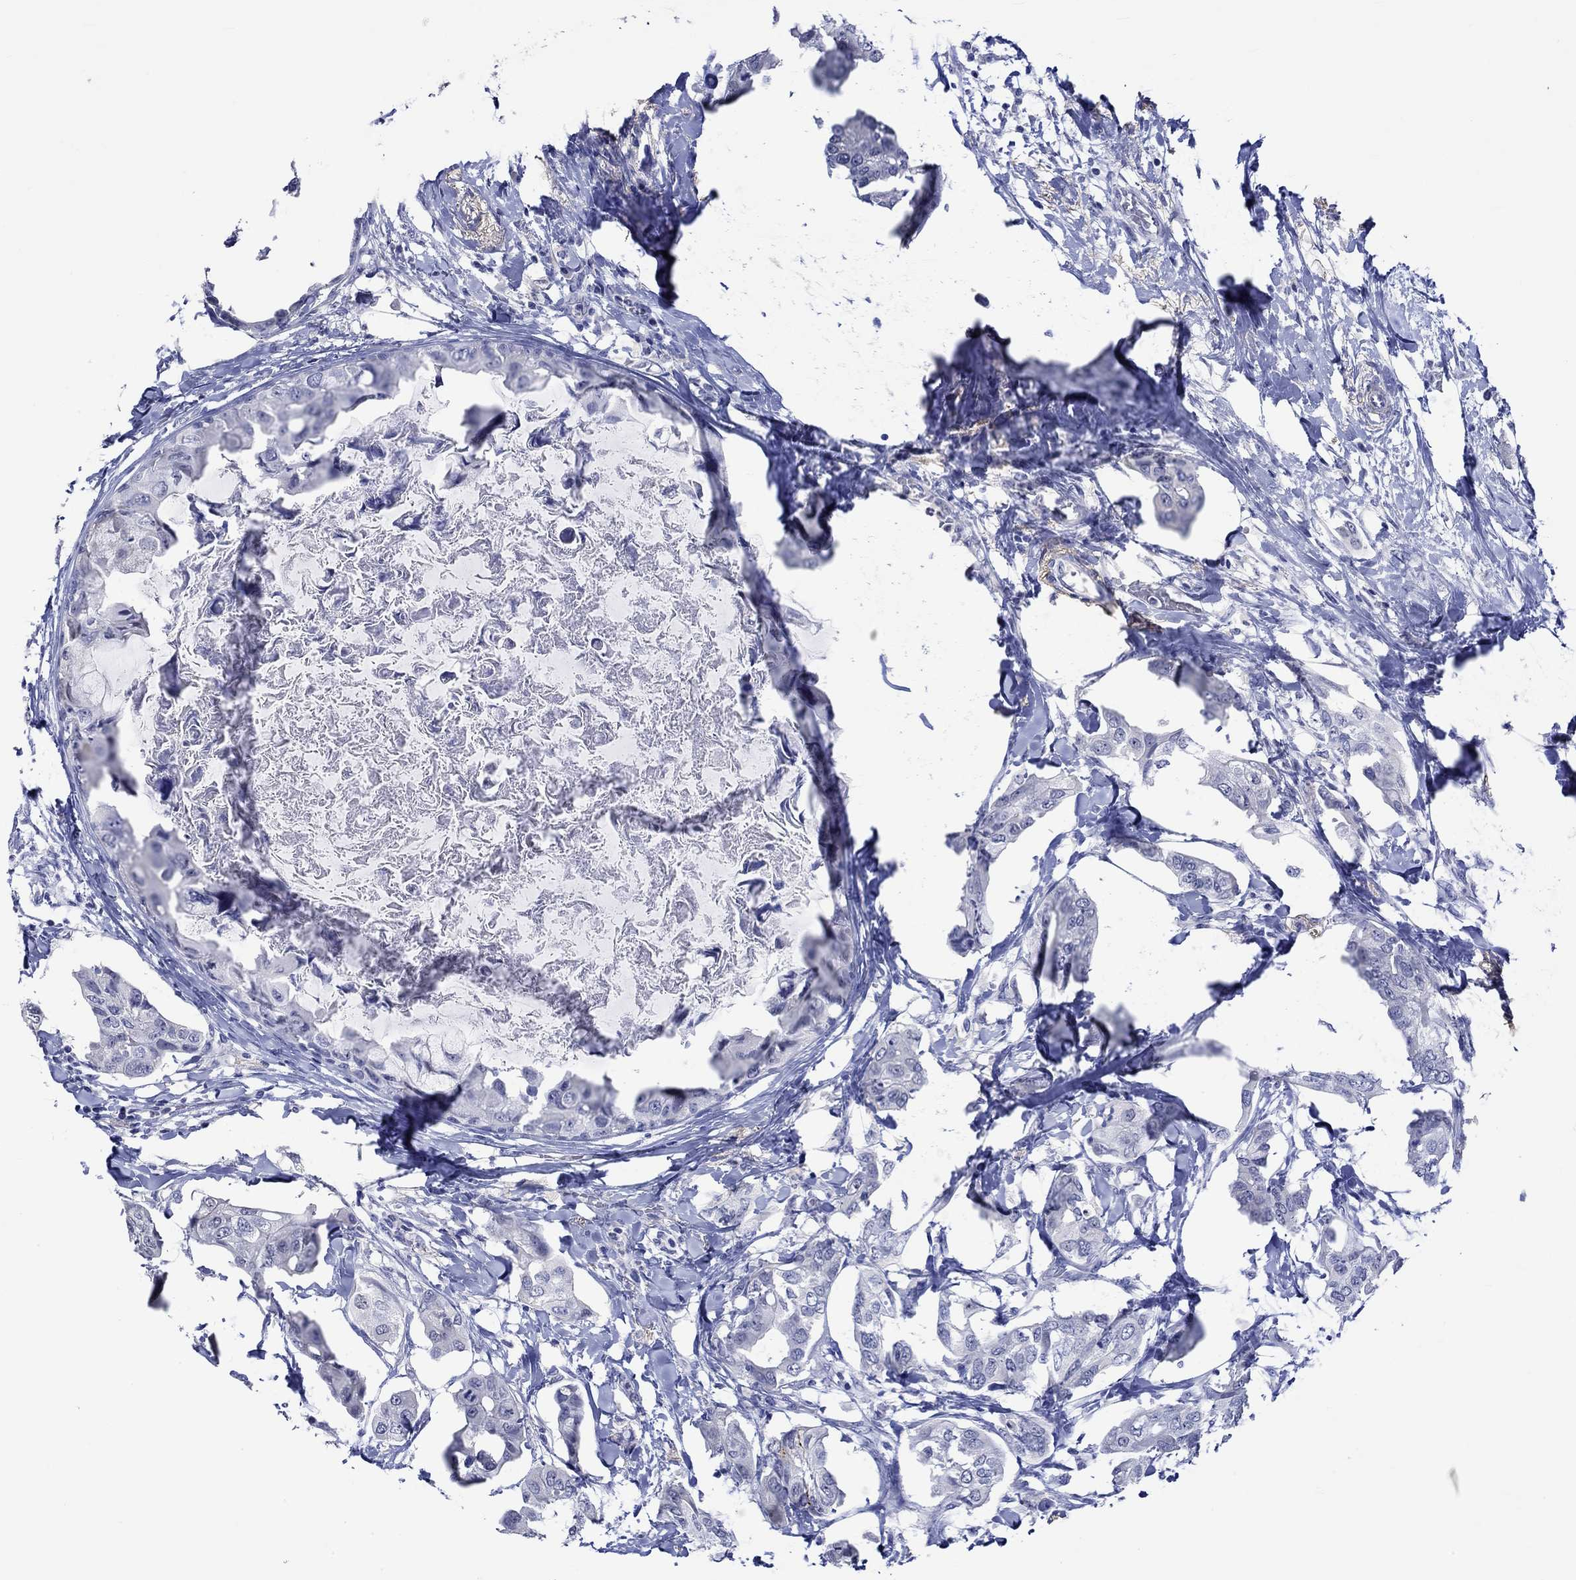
{"staining": {"intensity": "negative", "quantity": "none", "location": "none"}, "tissue": "breast cancer", "cell_type": "Tumor cells", "image_type": "cancer", "snomed": [{"axis": "morphology", "description": "Normal tissue, NOS"}, {"axis": "morphology", "description": "Duct carcinoma"}, {"axis": "topography", "description": "Breast"}], "caption": "Breast infiltrating ductal carcinoma was stained to show a protein in brown. There is no significant positivity in tumor cells.", "gene": "KLHL35", "patient": {"sex": "female", "age": 40}}